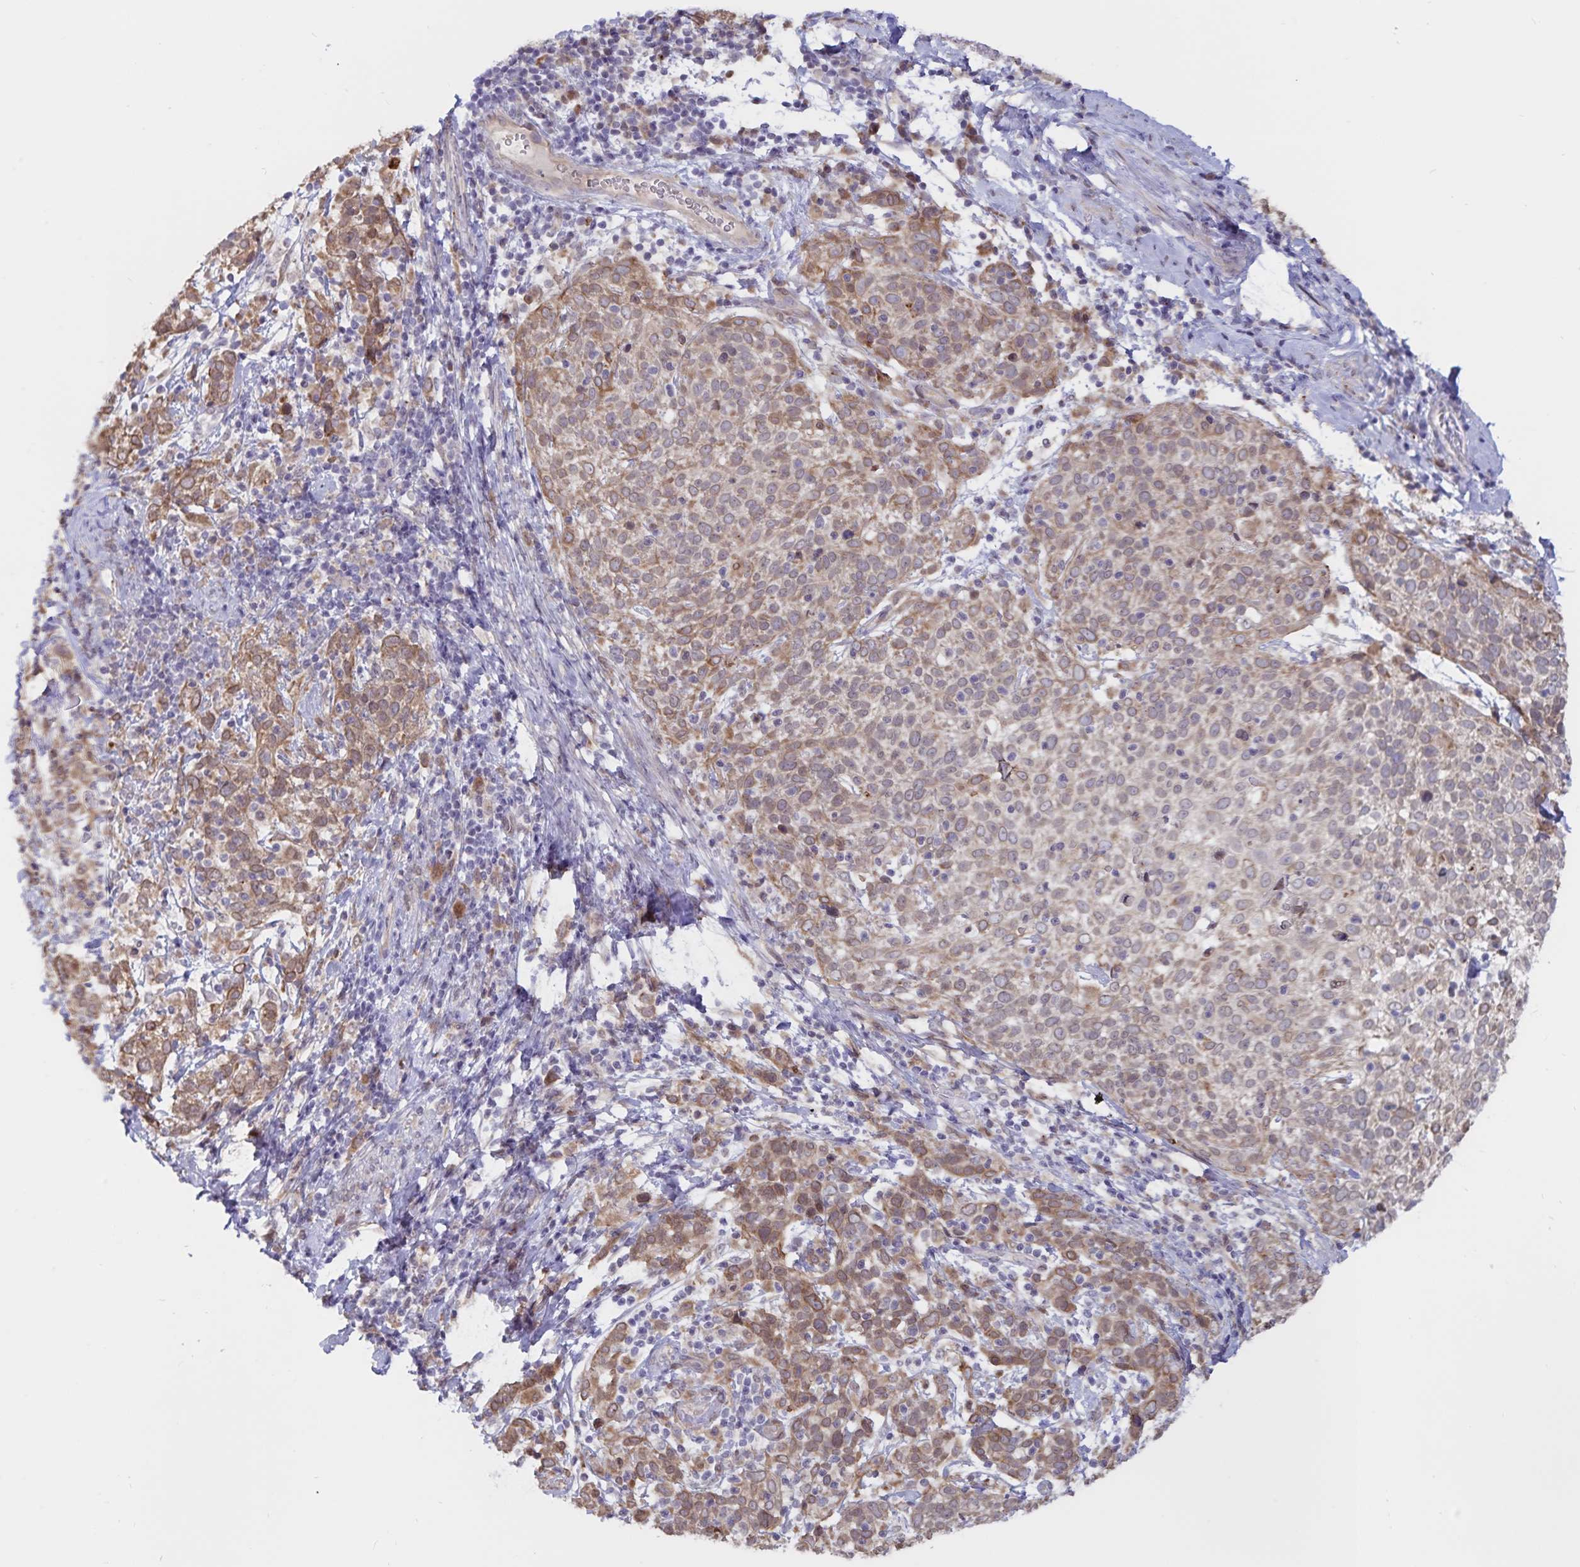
{"staining": {"intensity": "moderate", "quantity": ">75%", "location": "cytoplasmic/membranous"}, "tissue": "cervical cancer", "cell_type": "Tumor cells", "image_type": "cancer", "snomed": [{"axis": "morphology", "description": "Squamous cell carcinoma, NOS"}, {"axis": "topography", "description": "Cervix"}], "caption": "DAB (3,3'-diaminobenzidine) immunohistochemical staining of human cervical cancer shows moderate cytoplasmic/membranous protein expression in about >75% of tumor cells.", "gene": "ATP2A2", "patient": {"sex": "female", "age": 61}}